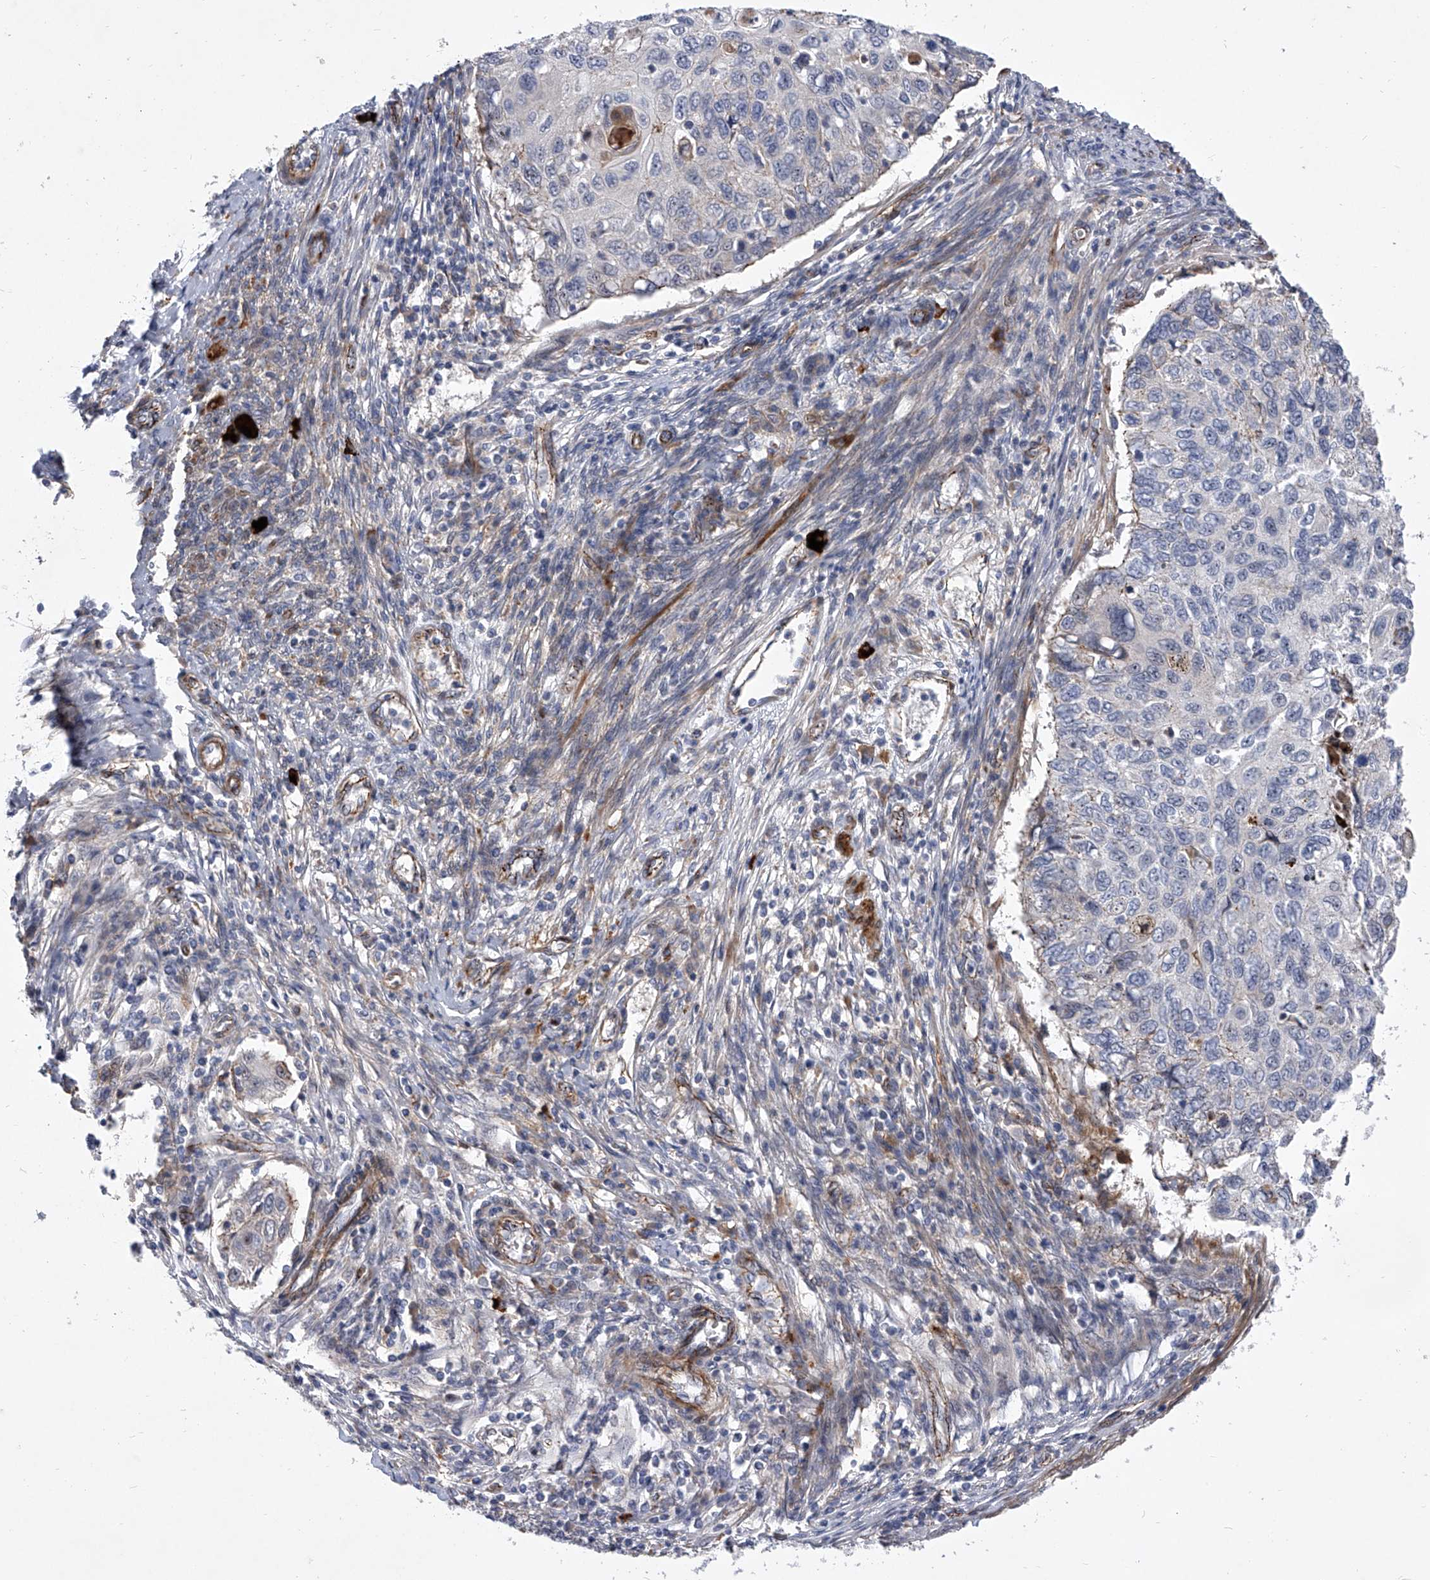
{"staining": {"intensity": "negative", "quantity": "none", "location": "none"}, "tissue": "cervical cancer", "cell_type": "Tumor cells", "image_type": "cancer", "snomed": [{"axis": "morphology", "description": "Squamous cell carcinoma, NOS"}, {"axis": "topography", "description": "Cervix"}], "caption": "This is an IHC micrograph of human cervical cancer. There is no positivity in tumor cells.", "gene": "MINDY4", "patient": {"sex": "female", "age": 70}}